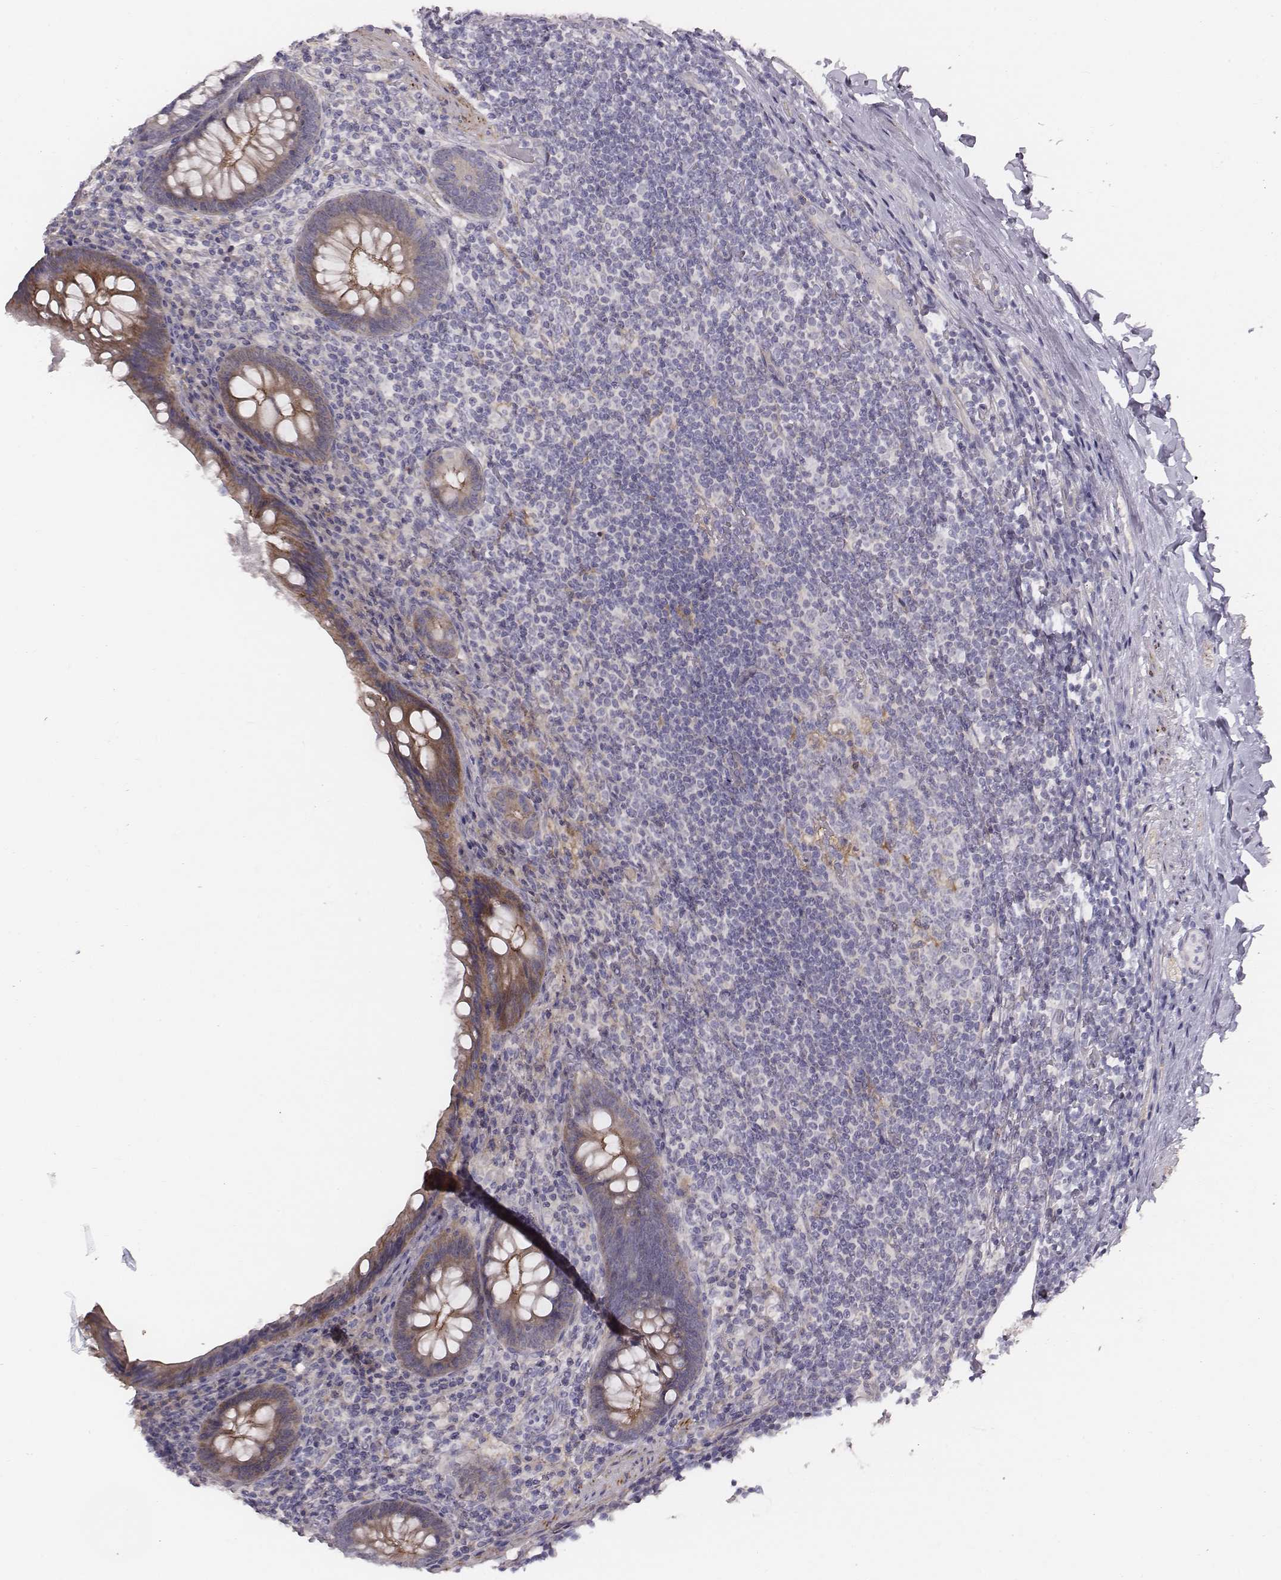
{"staining": {"intensity": "moderate", "quantity": ">75%", "location": "cytoplasmic/membranous"}, "tissue": "appendix", "cell_type": "Glandular cells", "image_type": "normal", "snomed": [{"axis": "morphology", "description": "Normal tissue, NOS"}, {"axis": "topography", "description": "Appendix"}], "caption": "Glandular cells display medium levels of moderate cytoplasmic/membranous staining in about >75% of cells in normal appendix.", "gene": "PRKCZ", "patient": {"sex": "male", "age": 47}}